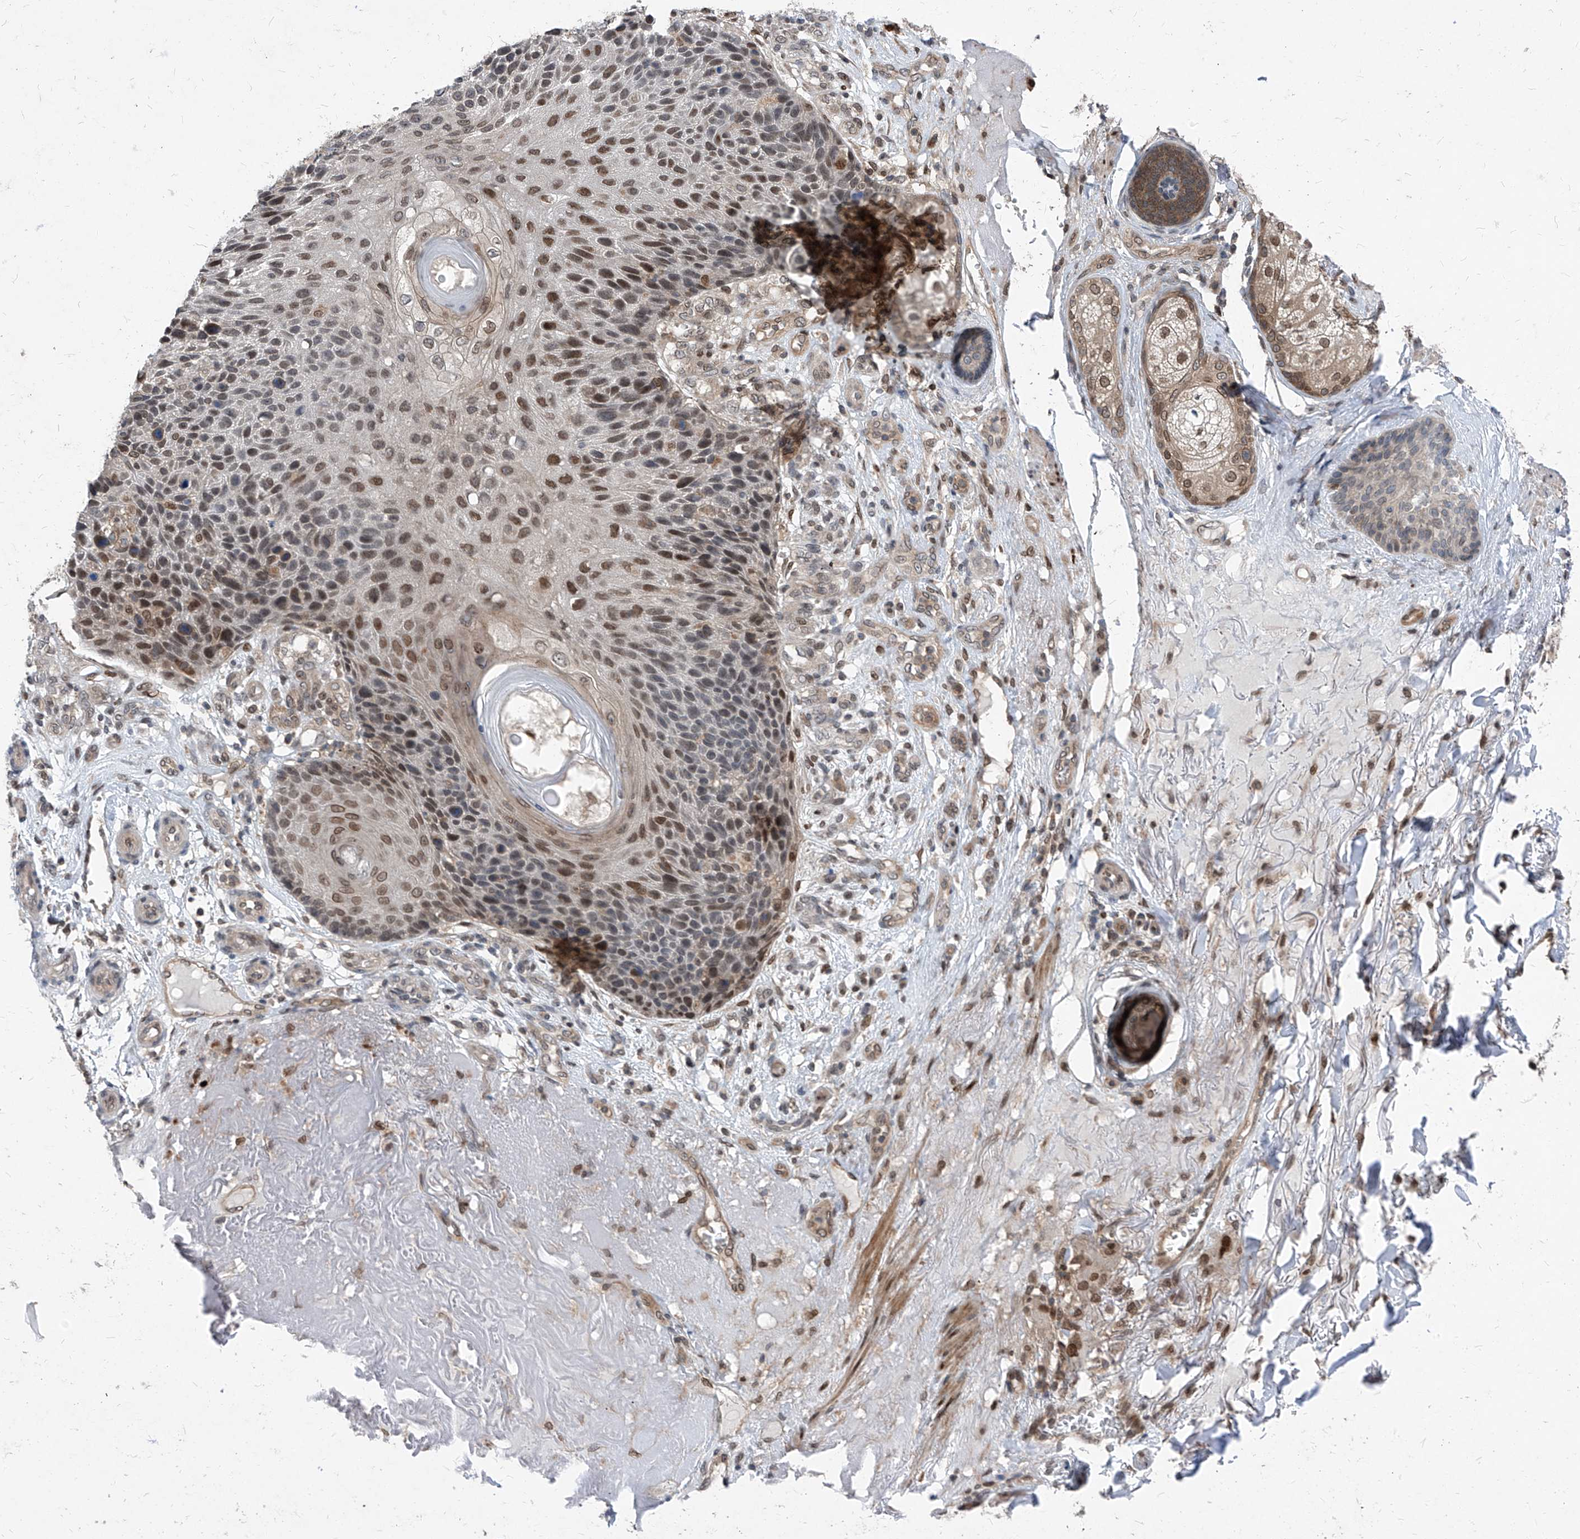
{"staining": {"intensity": "moderate", "quantity": ">75%", "location": "nuclear"}, "tissue": "skin cancer", "cell_type": "Tumor cells", "image_type": "cancer", "snomed": [{"axis": "morphology", "description": "Squamous cell carcinoma, NOS"}, {"axis": "topography", "description": "Skin"}], "caption": "A histopathology image of squamous cell carcinoma (skin) stained for a protein reveals moderate nuclear brown staining in tumor cells.", "gene": "KPNB1", "patient": {"sex": "female", "age": 88}}